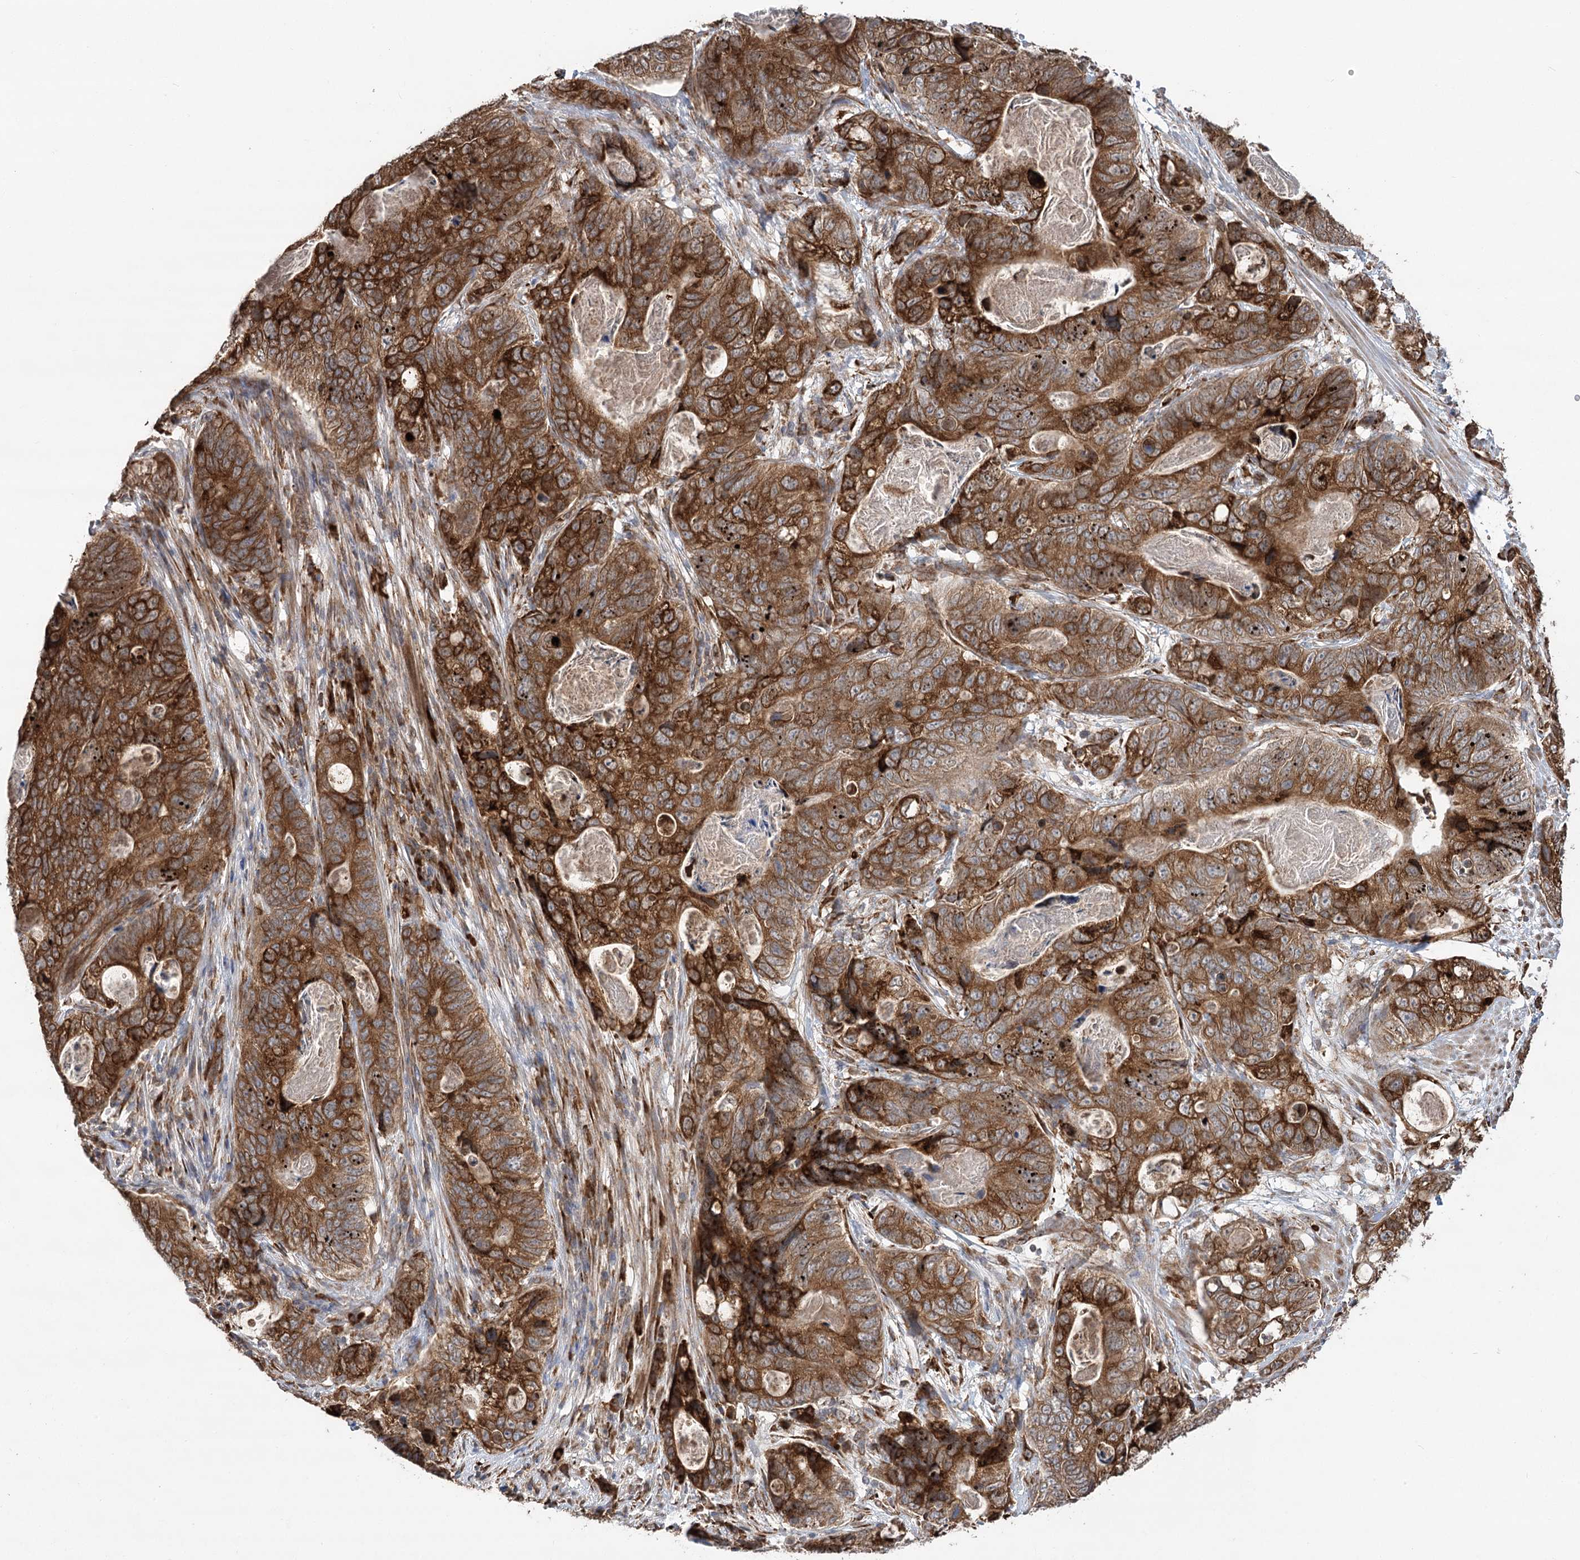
{"staining": {"intensity": "strong", "quantity": ">75%", "location": "cytoplasmic/membranous"}, "tissue": "stomach cancer", "cell_type": "Tumor cells", "image_type": "cancer", "snomed": [{"axis": "morphology", "description": "Normal tissue, NOS"}, {"axis": "morphology", "description": "Adenocarcinoma, NOS"}, {"axis": "topography", "description": "Stomach"}], "caption": "Protein analysis of adenocarcinoma (stomach) tissue reveals strong cytoplasmic/membranous positivity in approximately >75% of tumor cells.", "gene": "DNAJB14", "patient": {"sex": "female", "age": 89}}